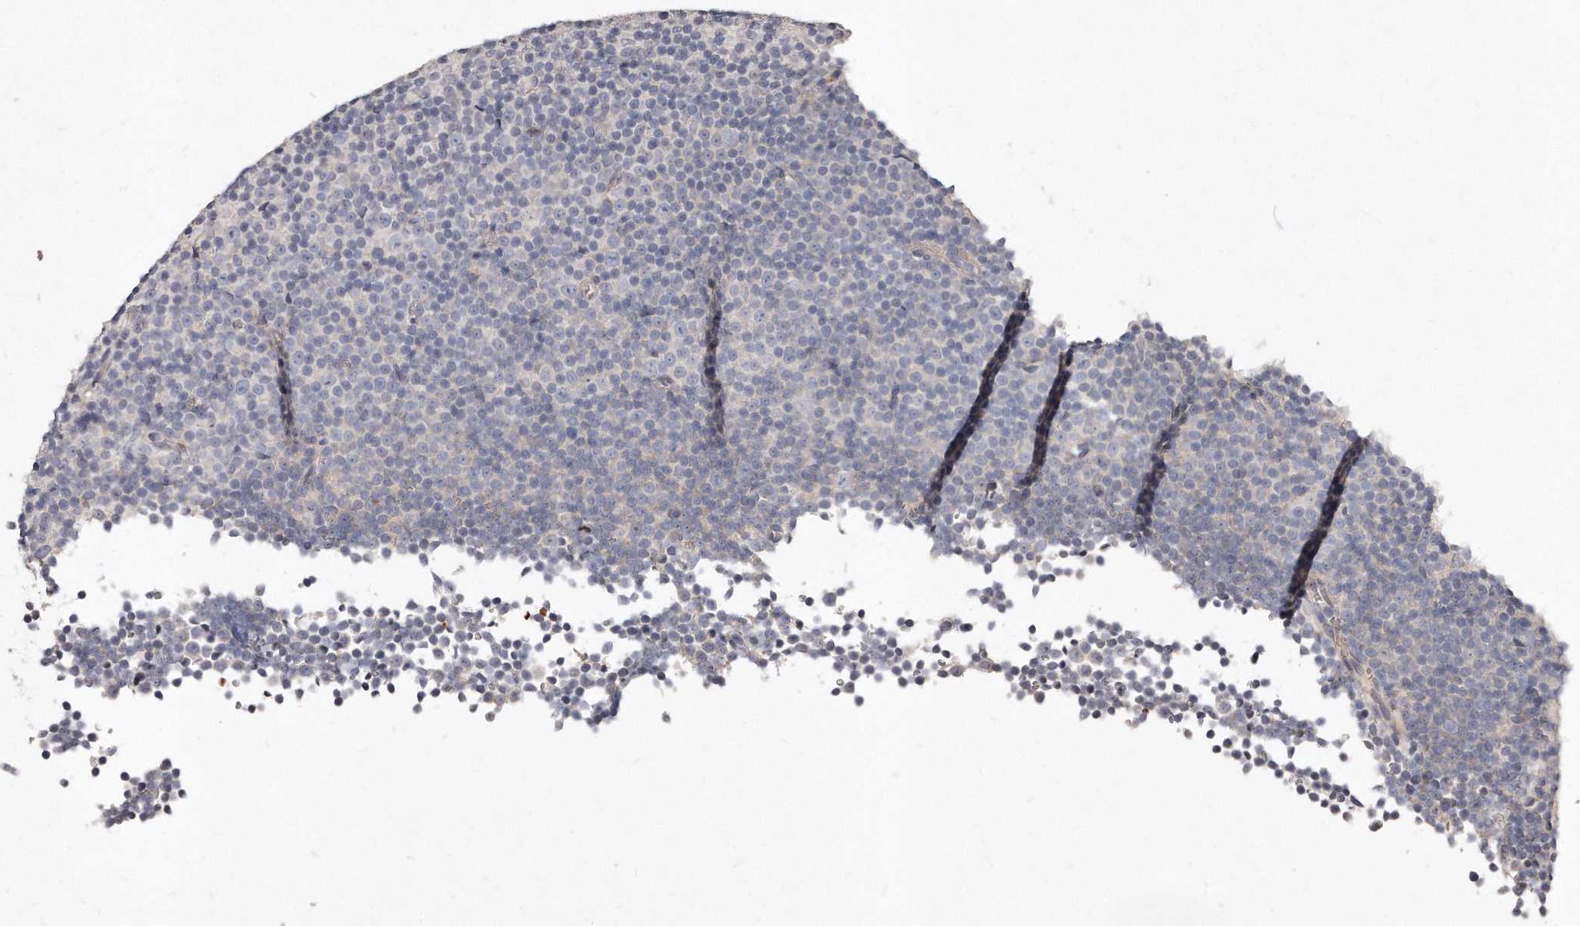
{"staining": {"intensity": "negative", "quantity": "none", "location": "none"}, "tissue": "lymphoma", "cell_type": "Tumor cells", "image_type": "cancer", "snomed": [{"axis": "morphology", "description": "Malignant lymphoma, non-Hodgkin's type, Low grade"}, {"axis": "topography", "description": "Lymph node"}], "caption": "An image of human low-grade malignant lymphoma, non-Hodgkin's type is negative for staining in tumor cells.", "gene": "TECR", "patient": {"sex": "female", "age": 67}}